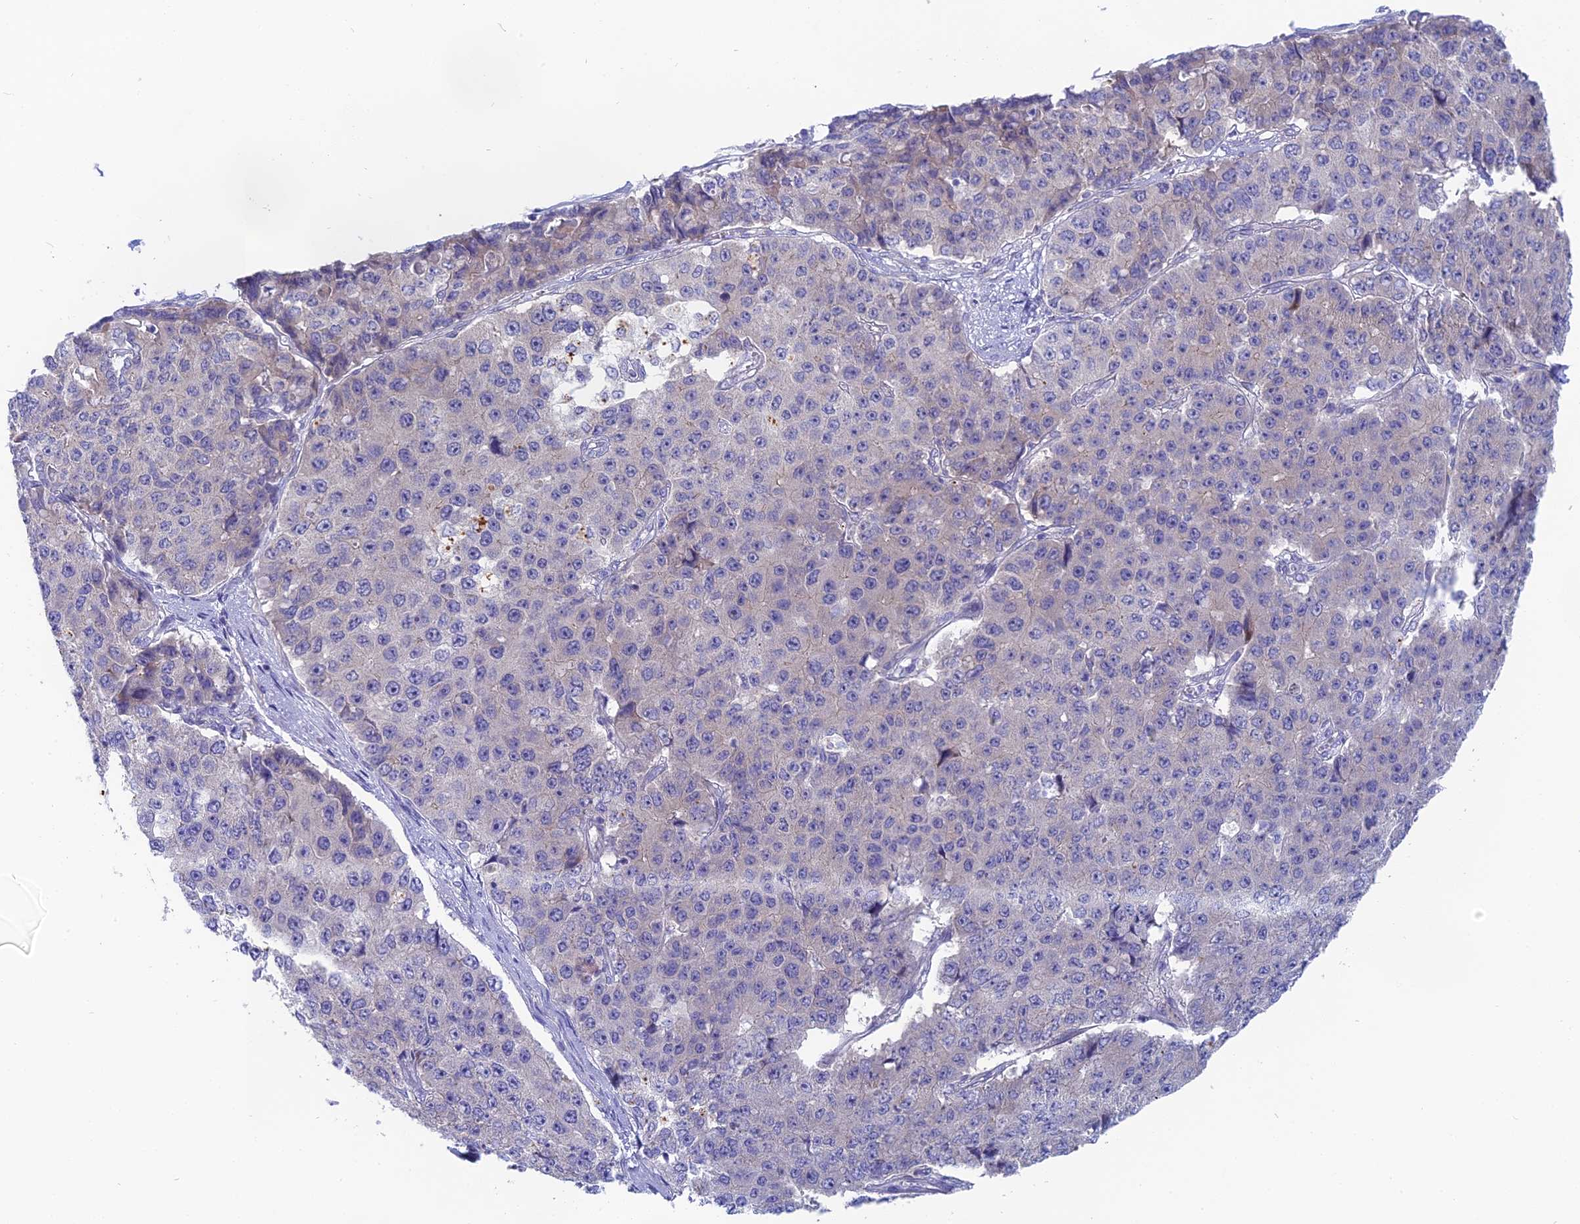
{"staining": {"intensity": "negative", "quantity": "none", "location": "none"}, "tissue": "pancreatic cancer", "cell_type": "Tumor cells", "image_type": "cancer", "snomed": [{"axis": "morphology", "description": "Adenocarcinoma, NOS"}, {"axis": "topography", "description": "Pancreas"}], "caption": "This is a micrograph of immunohistochemistry (IHC) staining of pancreatic cancer, which shows no expression in tumor cells.", "gene": "TENT4B", "patient": {"sex": "male", "age": 50}}